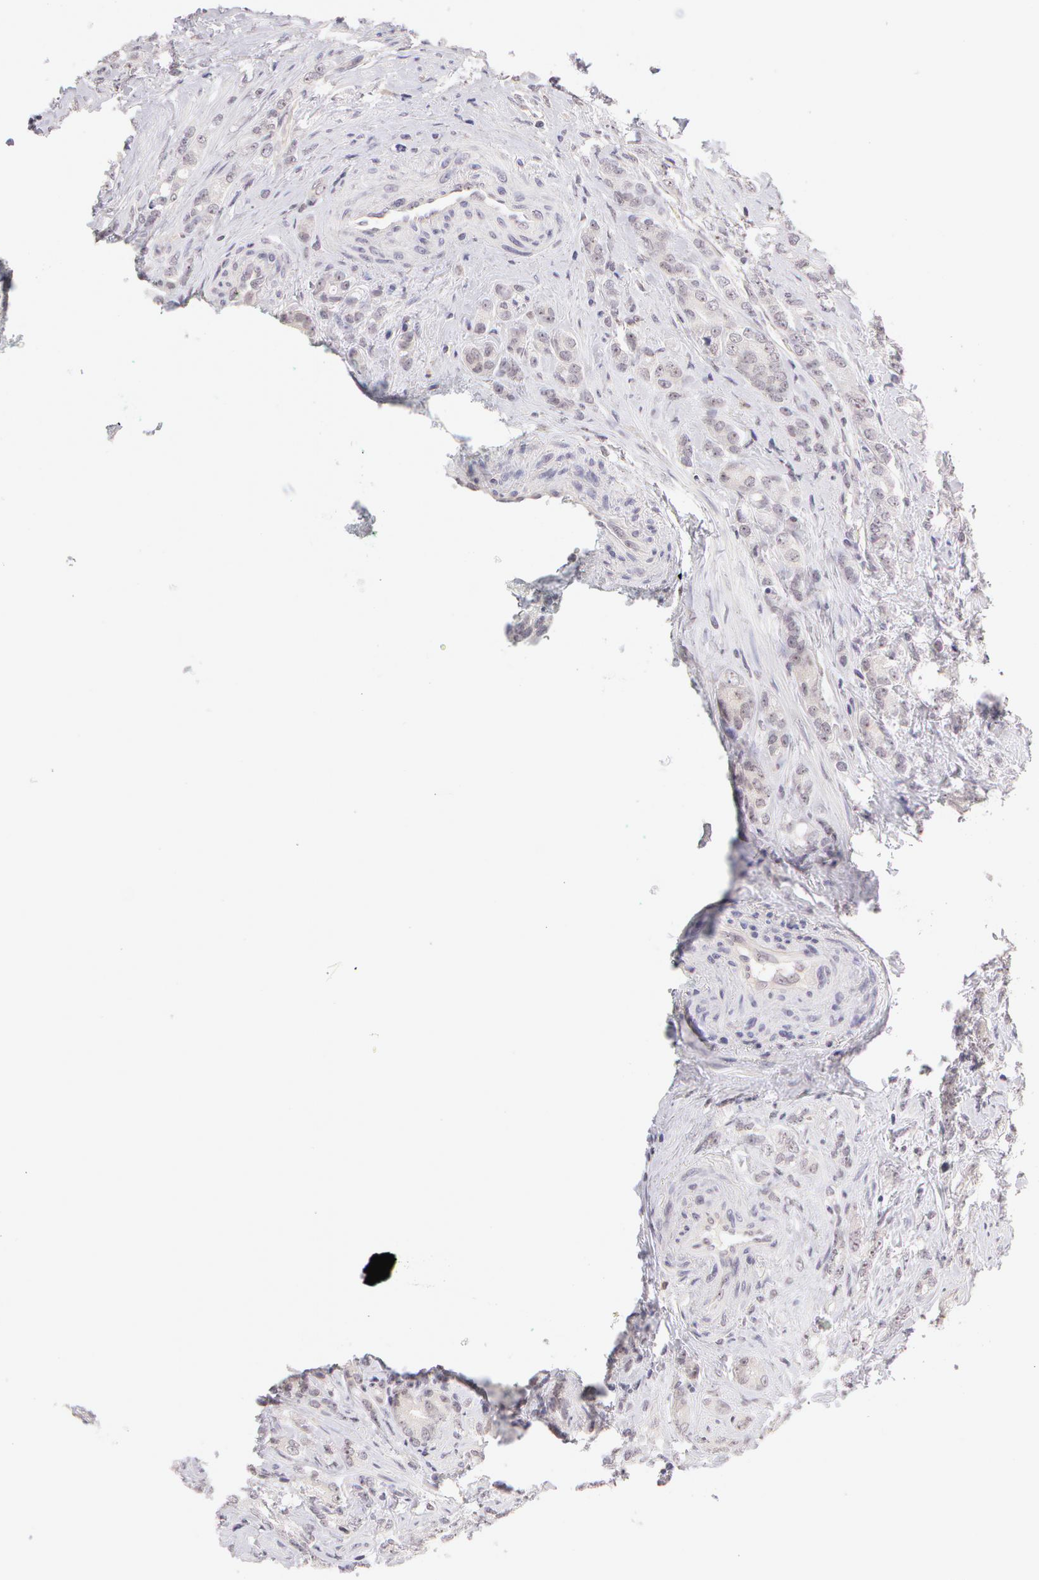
{"staining": {"intensity": "negative", "quantity": "none", "location": "none"}, "tissue": "prostate cancer", "cell_type": "Tumor cells", "image_type": "cancer", "snomed": [{"axis": "morphology", "description": "Adenocarcinoma, Medium grade"}, {"axis": "topography", "description": "Prostate"}], "caption": "Histopathology image shows no significant protein positivity in tumor cells of prostate cancer.", "gene": "ZNF597", "patient": {"sex": "male", "age": 59}}